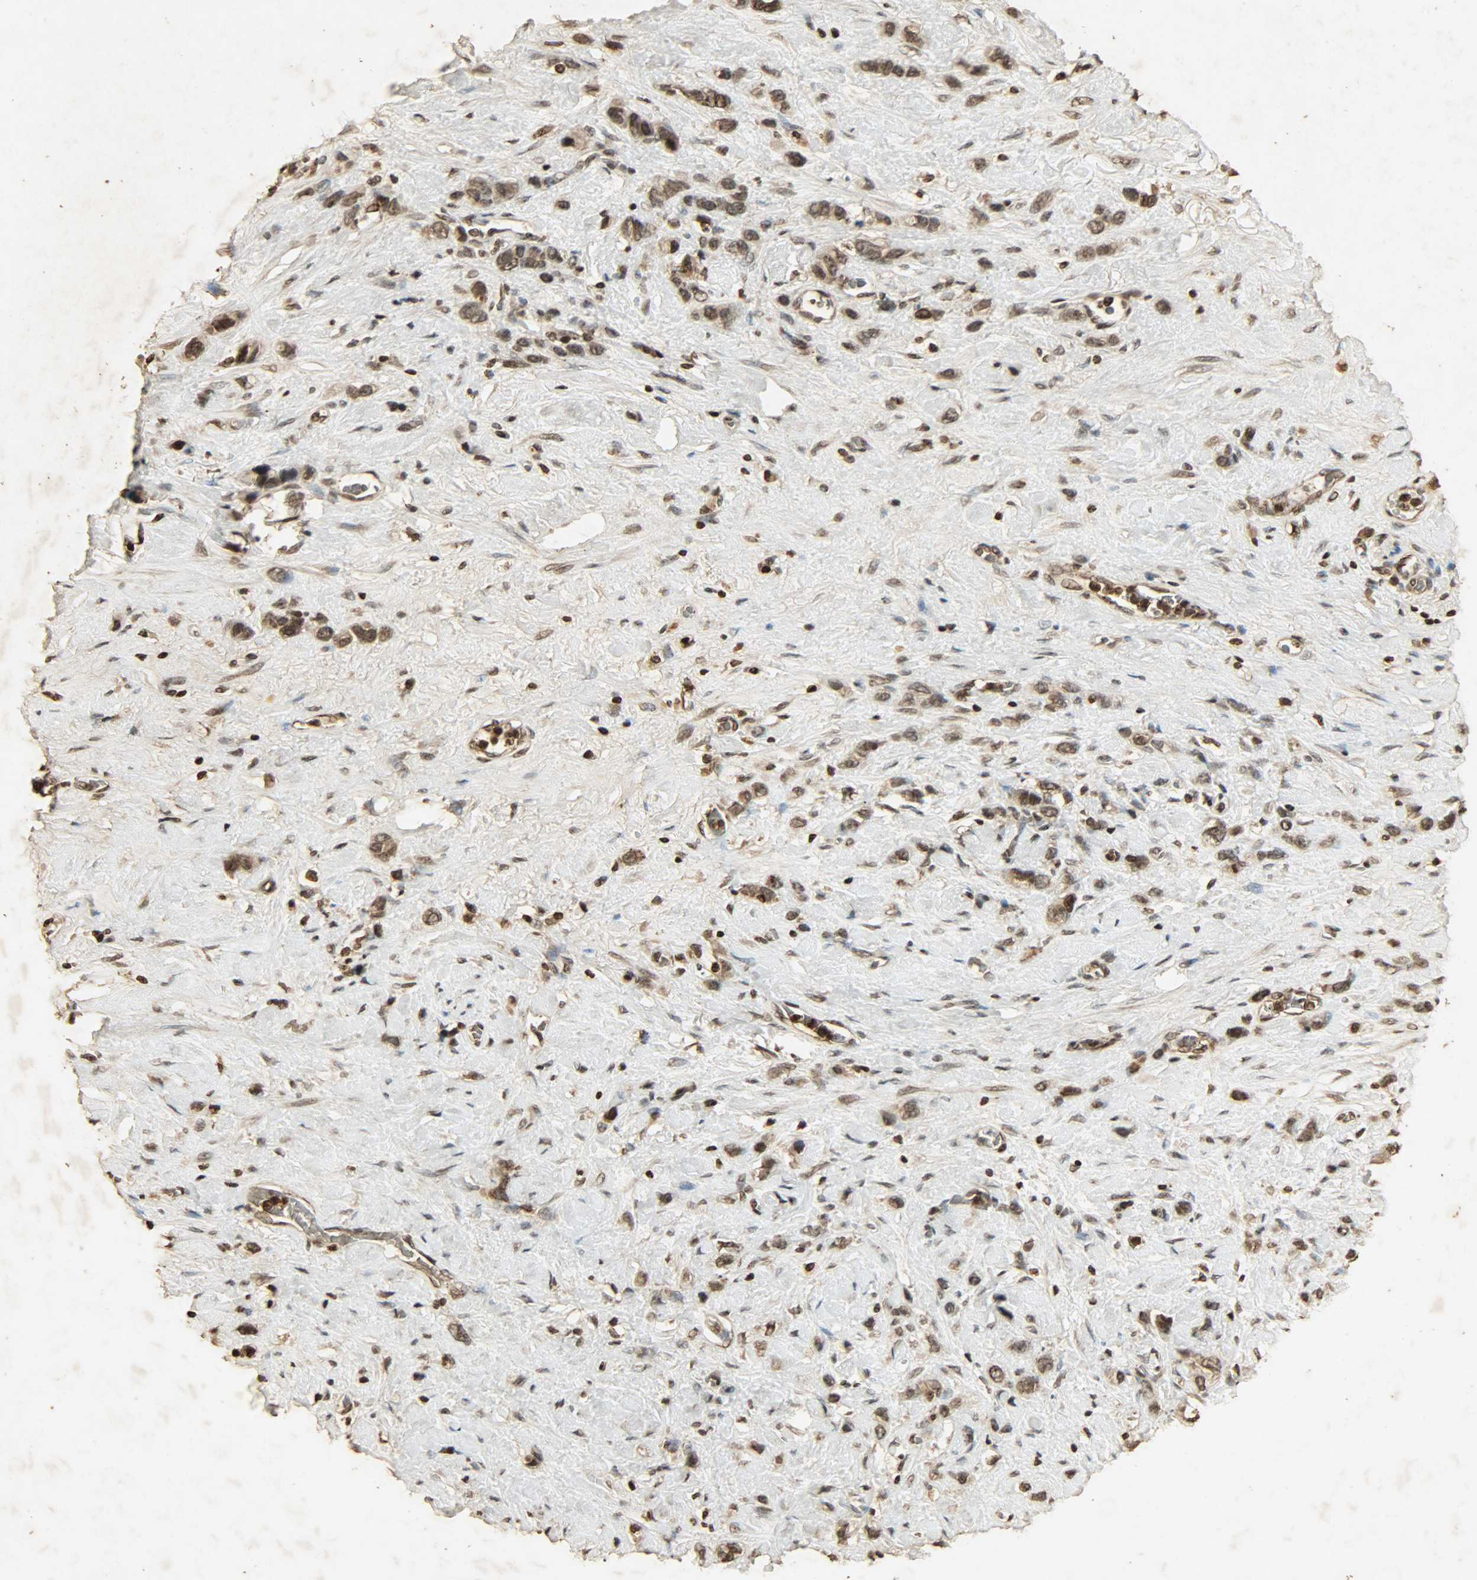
{"staining": {"intensity": "strong", "quantity": ">75%", "location": "cytoplasmic/membranous,nuclear"}, "tissue": "stomach cancer", "cell_type": "Tumor cells", "image_type": "cancer", "snomed": [{"axis": "morphology", "description": "Normal tissue, NOS"}, {"axis": "morphology", "description": "Adenocarcinoma, NOS"}, {"axis": "morphology", "description": "Adenocarcinoma, High grade"}, {"axis": "topography", "description": "Stomach, upper"}, {"axis": "topography", "description": "Stomach"}], "caption": "High-grade adenocarcinoma (stomach) stained with DAB IHC reveals high levels of strong cytoplasmic/membranous and nuclear positivity in about >75% of tumor cells.", "gene": "PPP3R1", "patient": {"sex": "female", "age": 65}}